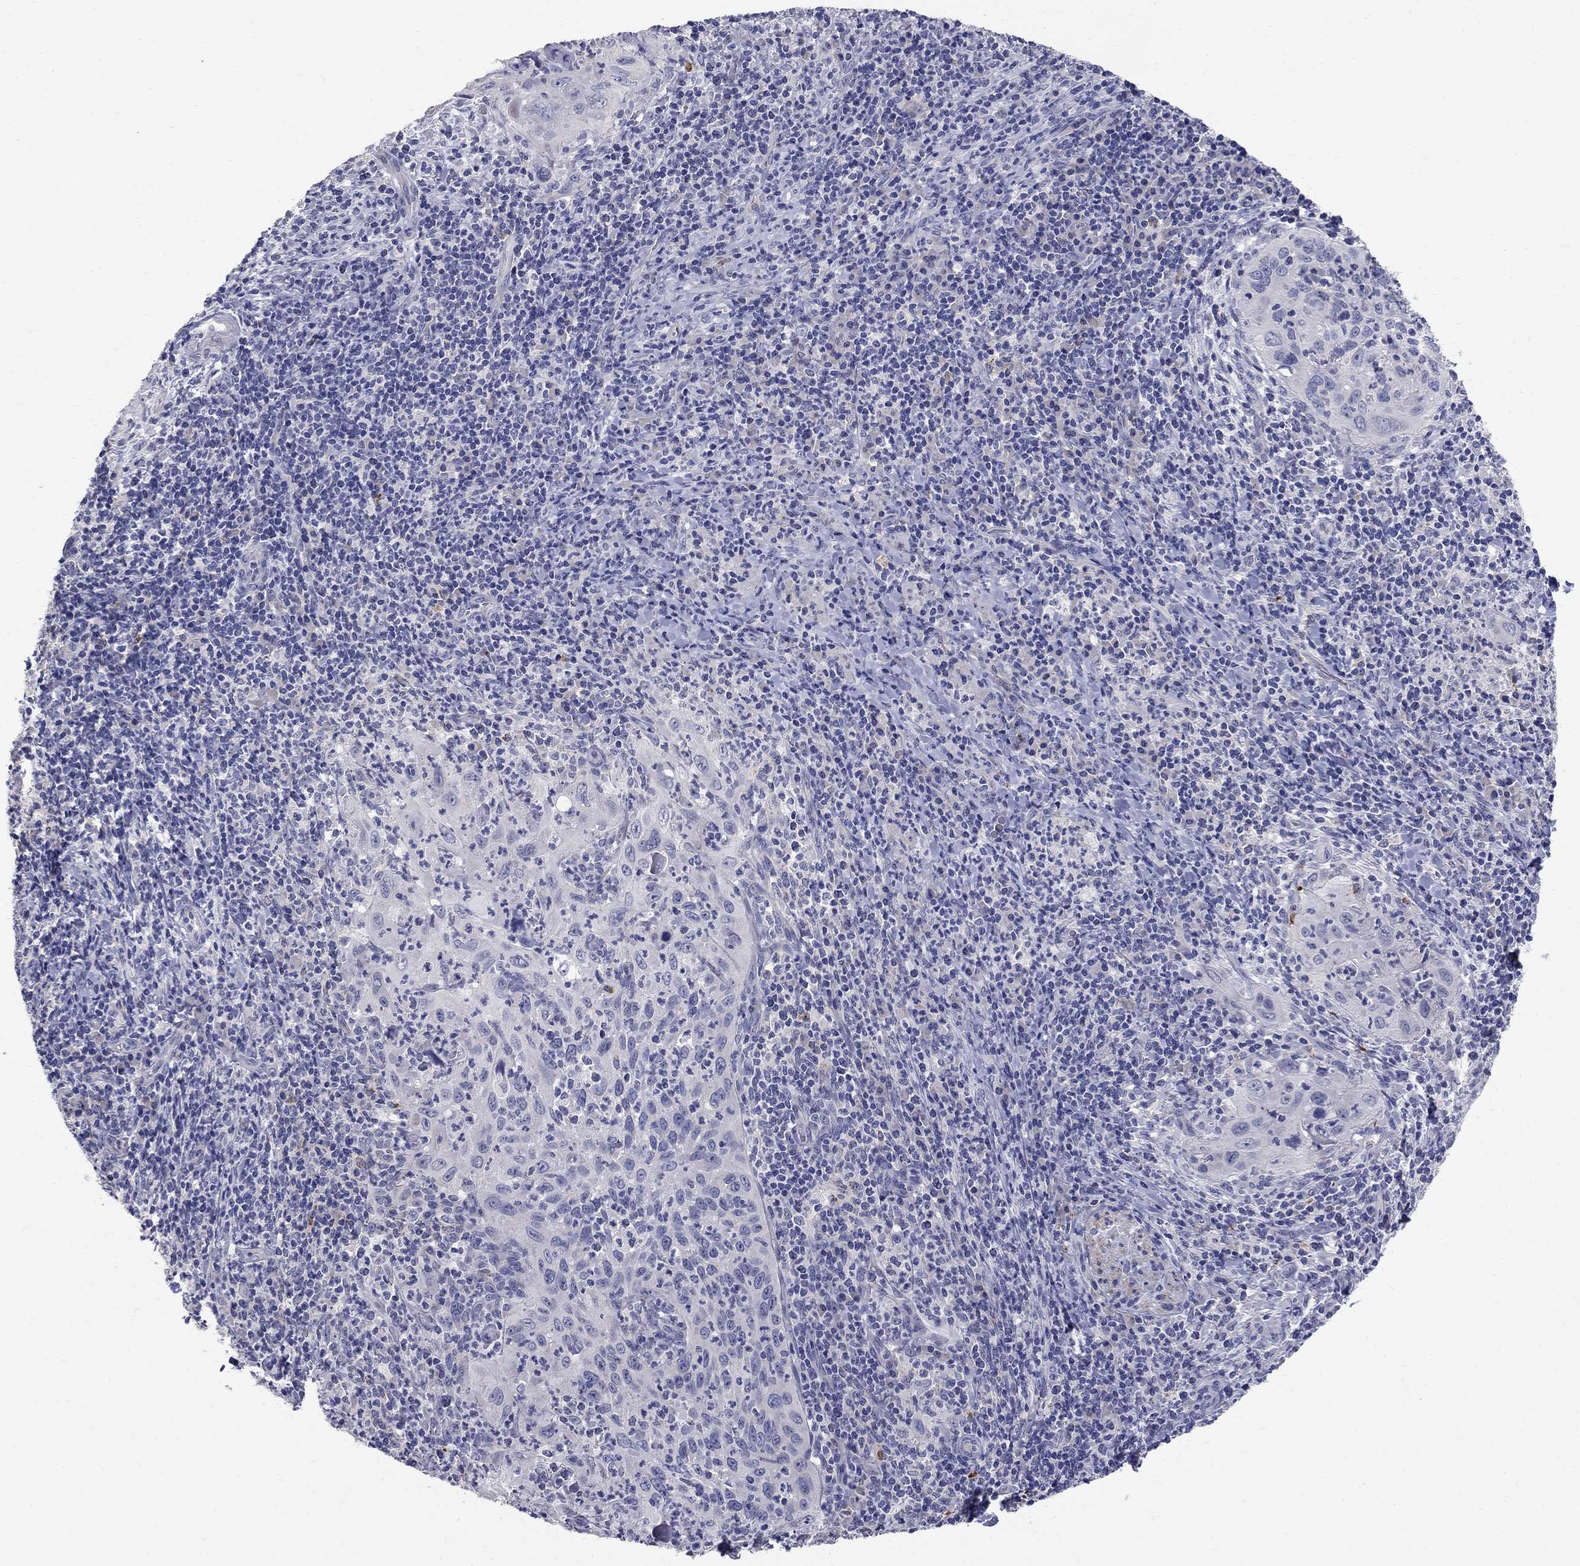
{"staining": {"intensity": "negative", "quantity": "none", "location": "none"}, "tissue": "cervical cancer", "cell_type": "Tumor cells", "image_type": "cancer", "snomed": [{"axis": "morphology", "description": "Squamous cell carcinoma, NOS"}, {"axis": "topography", "description": "Cervix"}], "caption": "Human cervical cancer stained for a protein using immunohistochemistry (IHC) displays no staining in tumor cells.", "gene": "TP53TG5", "patient": {"sex": "female", "age": 26}}